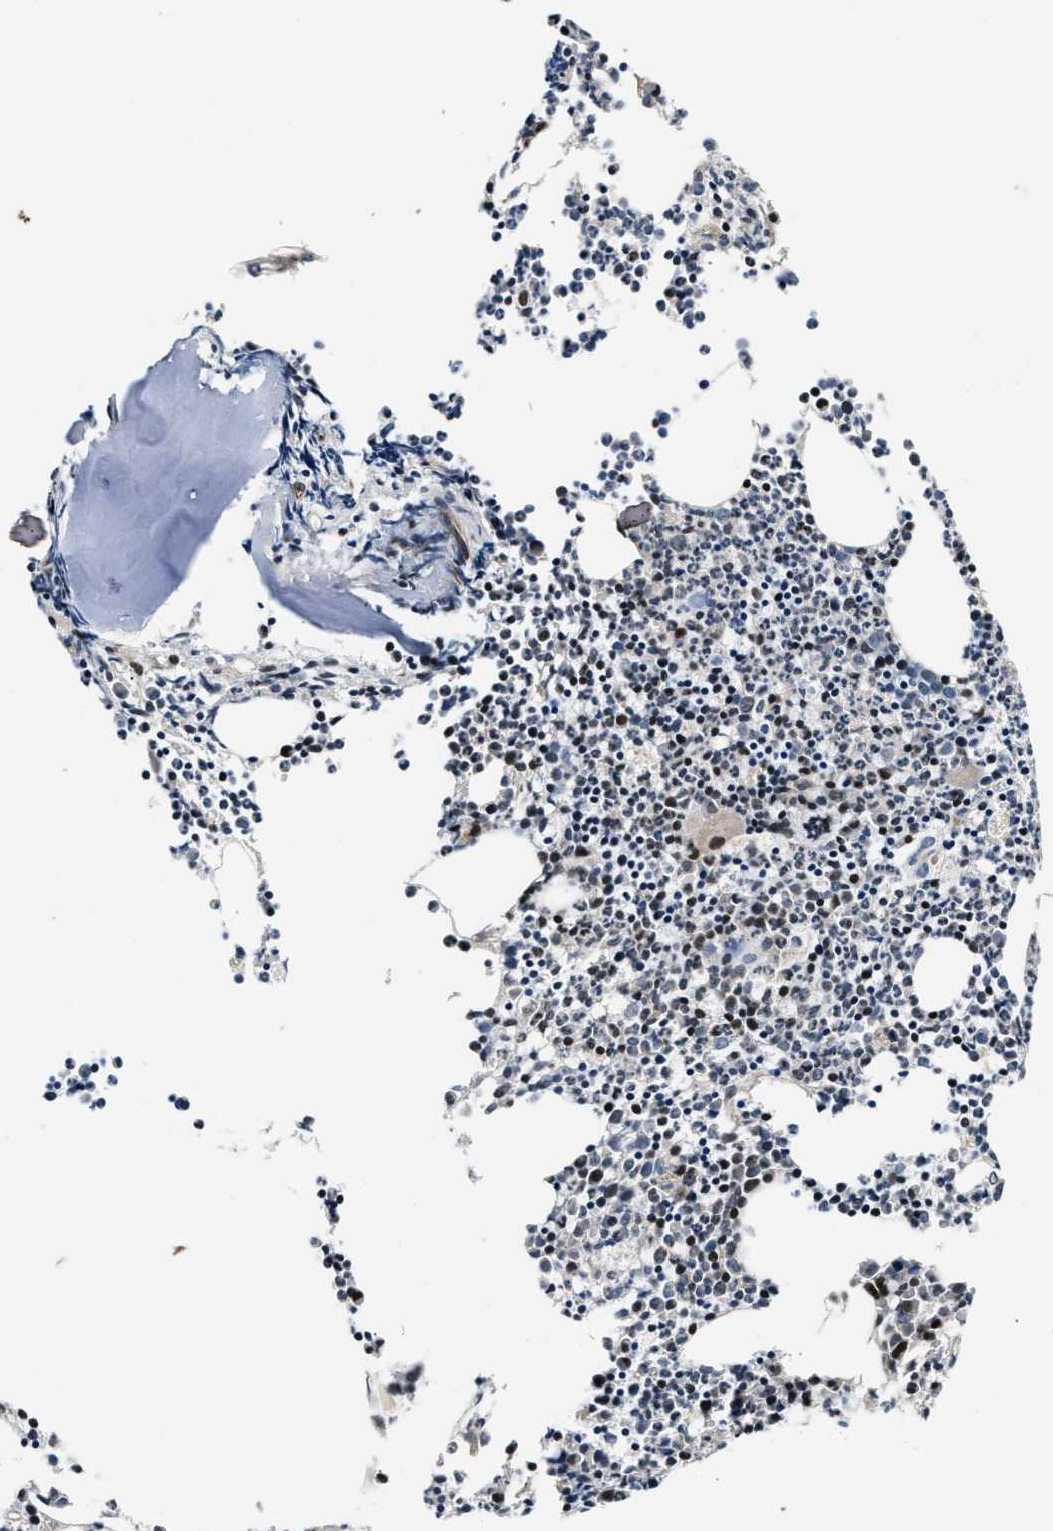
{"staining": {"intensity": "moderate", "quantity": "25%-75%", "location": "nuclear"}, "tissue": "bone marrow", "cell_type": "Hematopoietic cells", "image_type": "normal", "snomed": [{"axis": "morphology", "description": "Normal tissue, NOS"}, {"axis": "morphology", "description": "Inflammation, NOS"}, {"axis": "topography", "description": "Bone marrow"}], "caption": "Protein staining of unremarkable bone marrow shows moderate nuclear positivity in about 25%-75% of hematopoietic cells.", "gene": "ALDH3A2", "patient": {"sex": "female", "age": 53}}